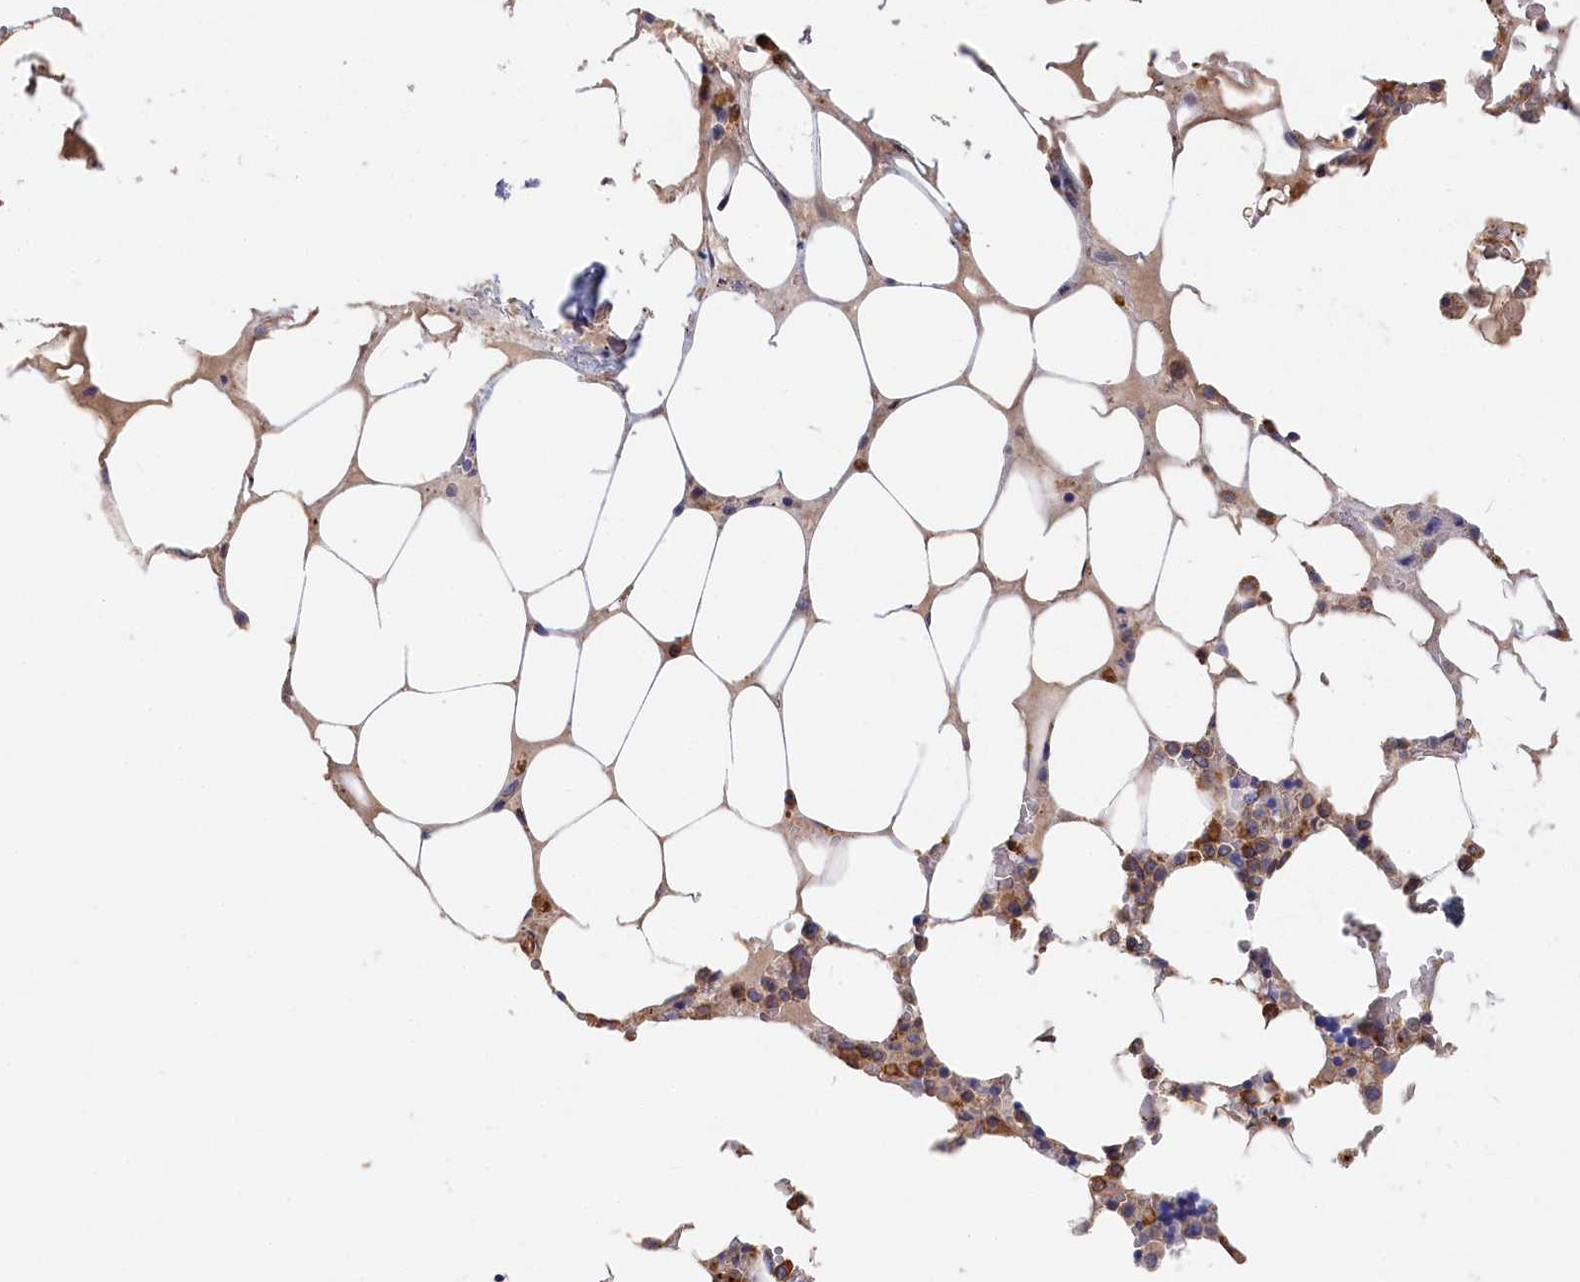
{"staining": {"intensity": "strong", "quantity": "<25%", "location": "cytoplasmic/membranous"}, "tissue": "bone marrow", "cell_type": "Hematopoietic cells", "image_type": "normal", "snomed": [{"axis": "morphology", "description": "Normal tissue, NOS"}, {"axis": "topography", "description": "Bone marrow"}], "caption": "Normal bone marrow shows strong cytoplasmic/membranous staining in approximately <25% of hematopoietic cells, visualized by immunohistochemistry. (brown staining indicates protein expression, while blue staining denotes nuclei).", "gene": "CYB5D2", "patient": {"sex": "male", "age": 64}}